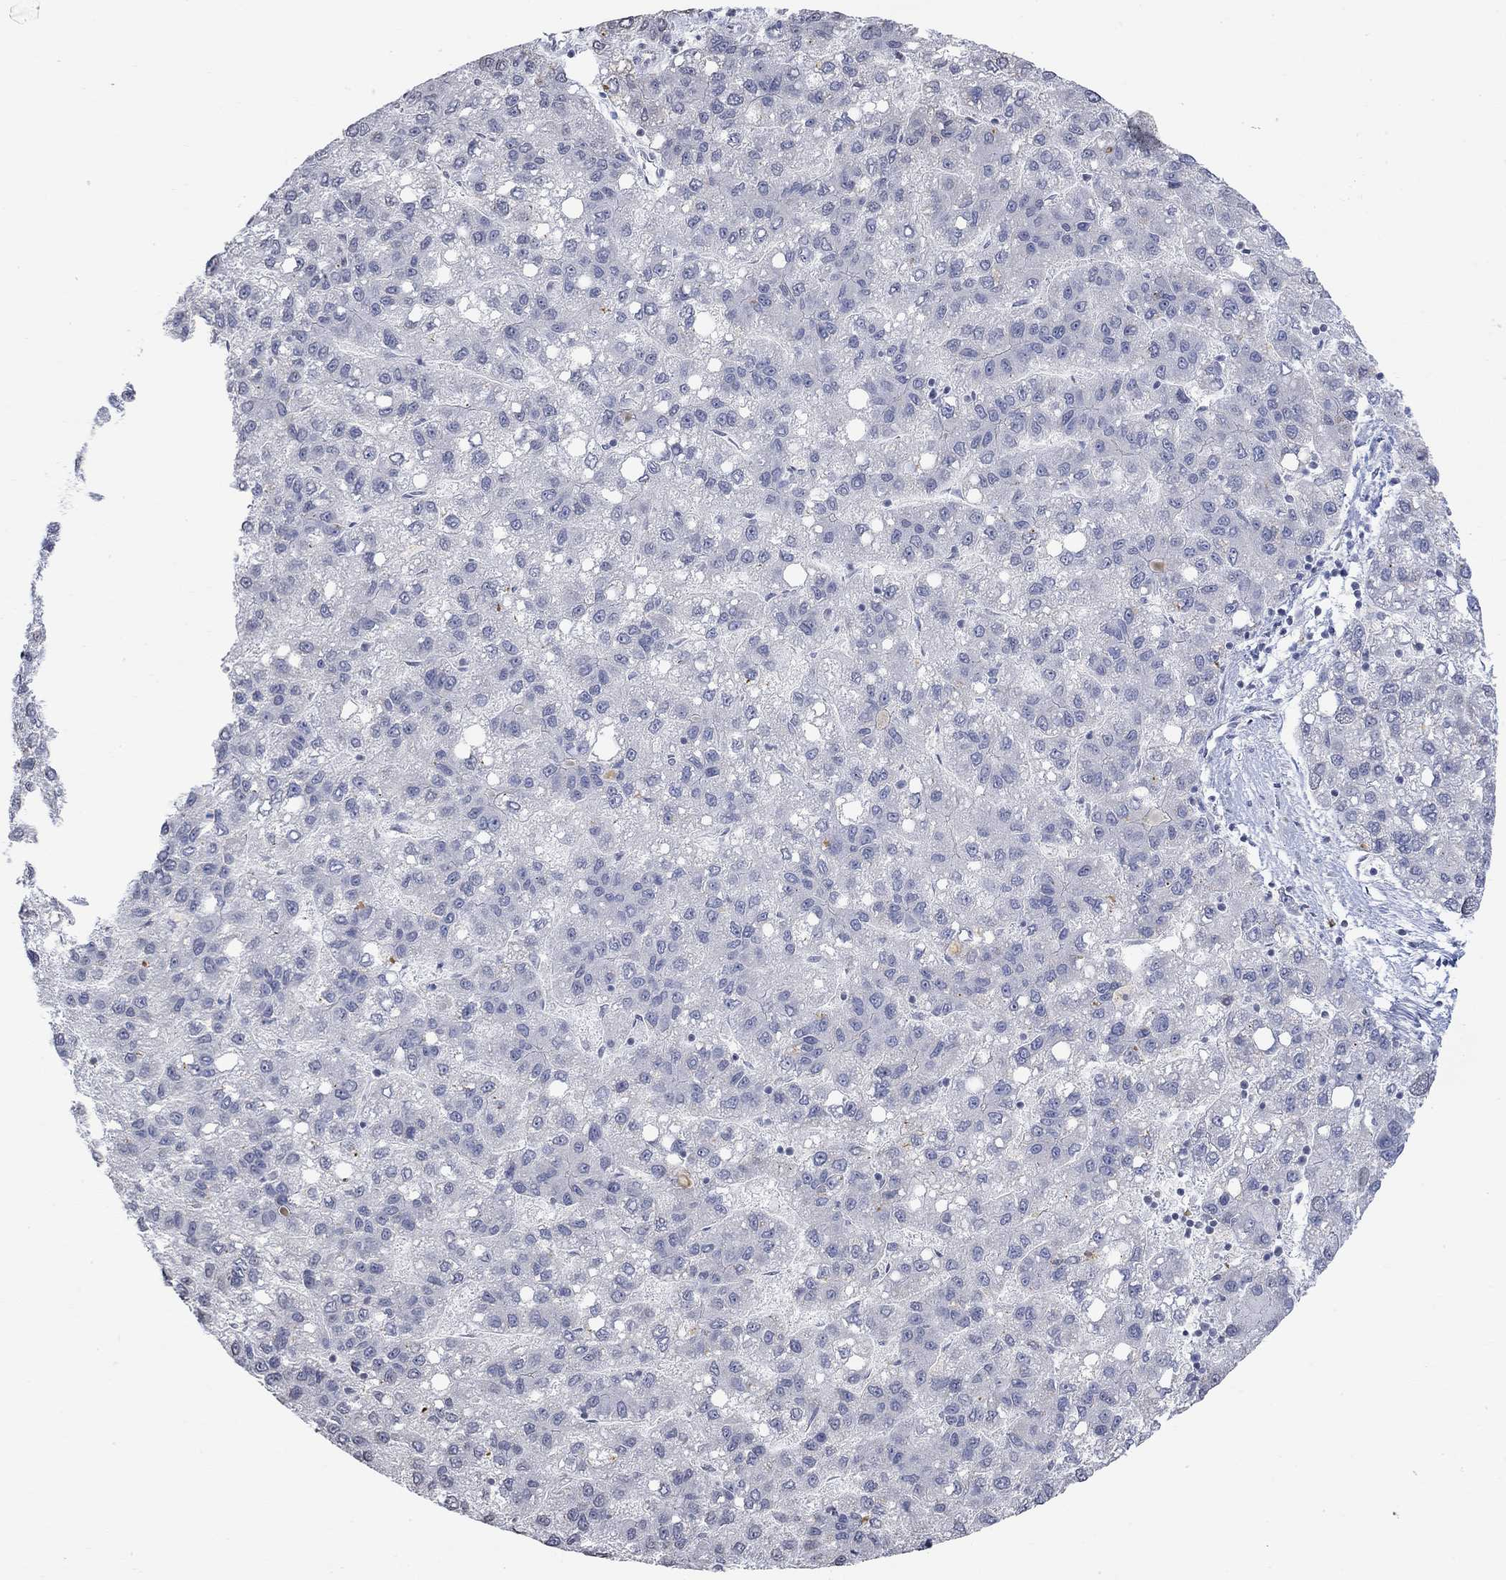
{"staining": {"intensity": "negative", "quantity": "none", "location": "none"}, "tissue": "liver cancer", "cell_type": "Tumor cells", "image_type": "cancer", "snomed": [{"axis": "morphology", "description": "Carcinoma, Hepatocellular, NOS"}, {"axis": "topography", "description": "Liver"}], "caption": "High magnification brightfield microscopy of hepatocellular carcinoma (liver) stained with DAB (3,3'-diaminobenzidine) (brown) and counterstained with hematoxylin (blue): tumor cells show no significant staining.", "gene": "TMEM255A", "patient": {"sex": "female", "age": 82}}